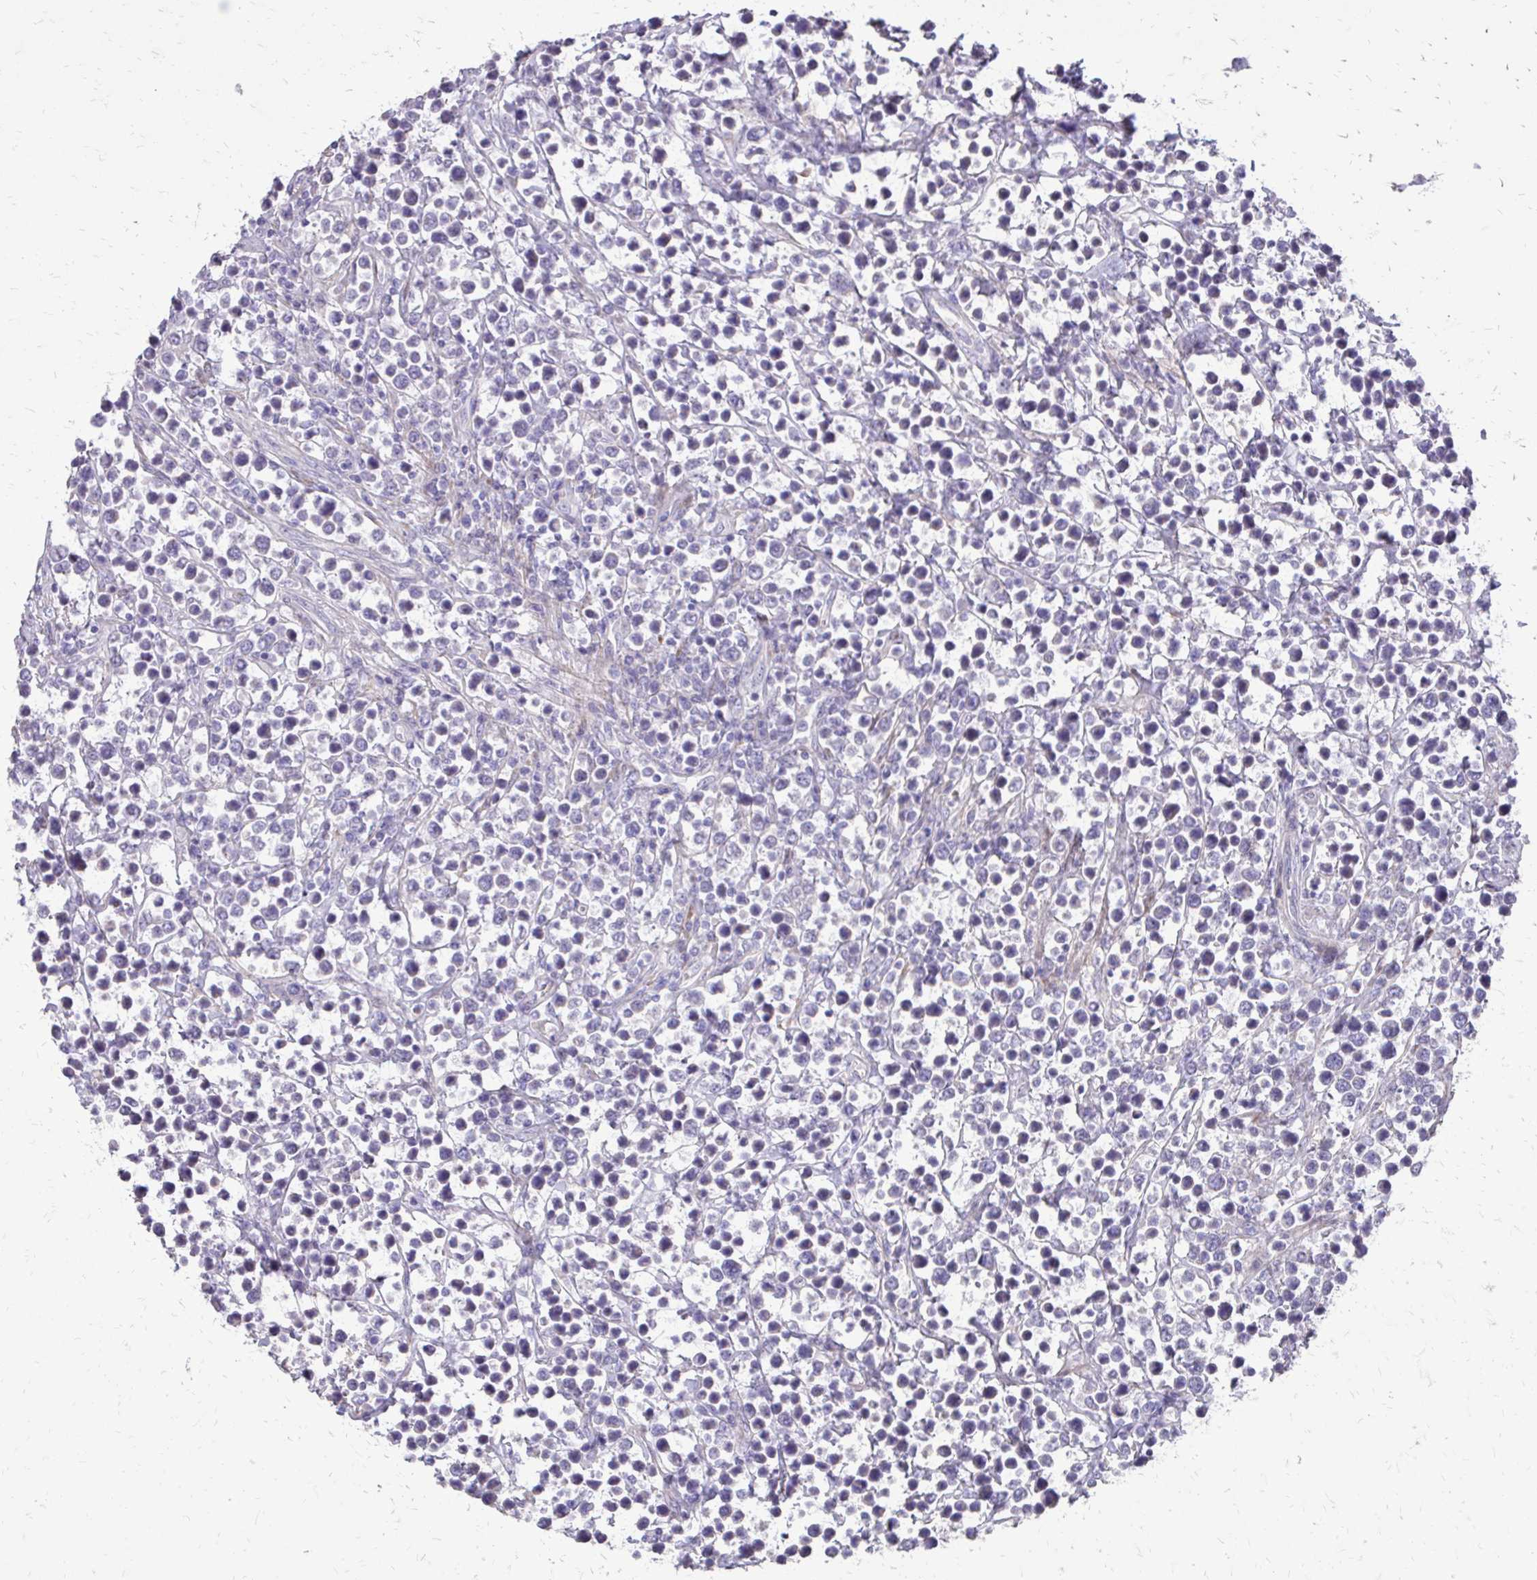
{"staining": {"intensity": "negative", "quantity": "none", "location": "none"}, "tissue": "lymphoma", "cell_type": "Tumor cells", "image_type": "cancer", "snomed": [{"axis": "morphology", "description": "Malignant lymphoma, non-Hodgkin's type, High grade"}, {"axis": "topography", "description": "Soft tissue"}], "caption": "This is a image of immunohistochemistry staining of lymphoma, which shows no positivity in tumor cells.", "gene": "MYORG", "patient": {"sex": "female", "age": 56}}